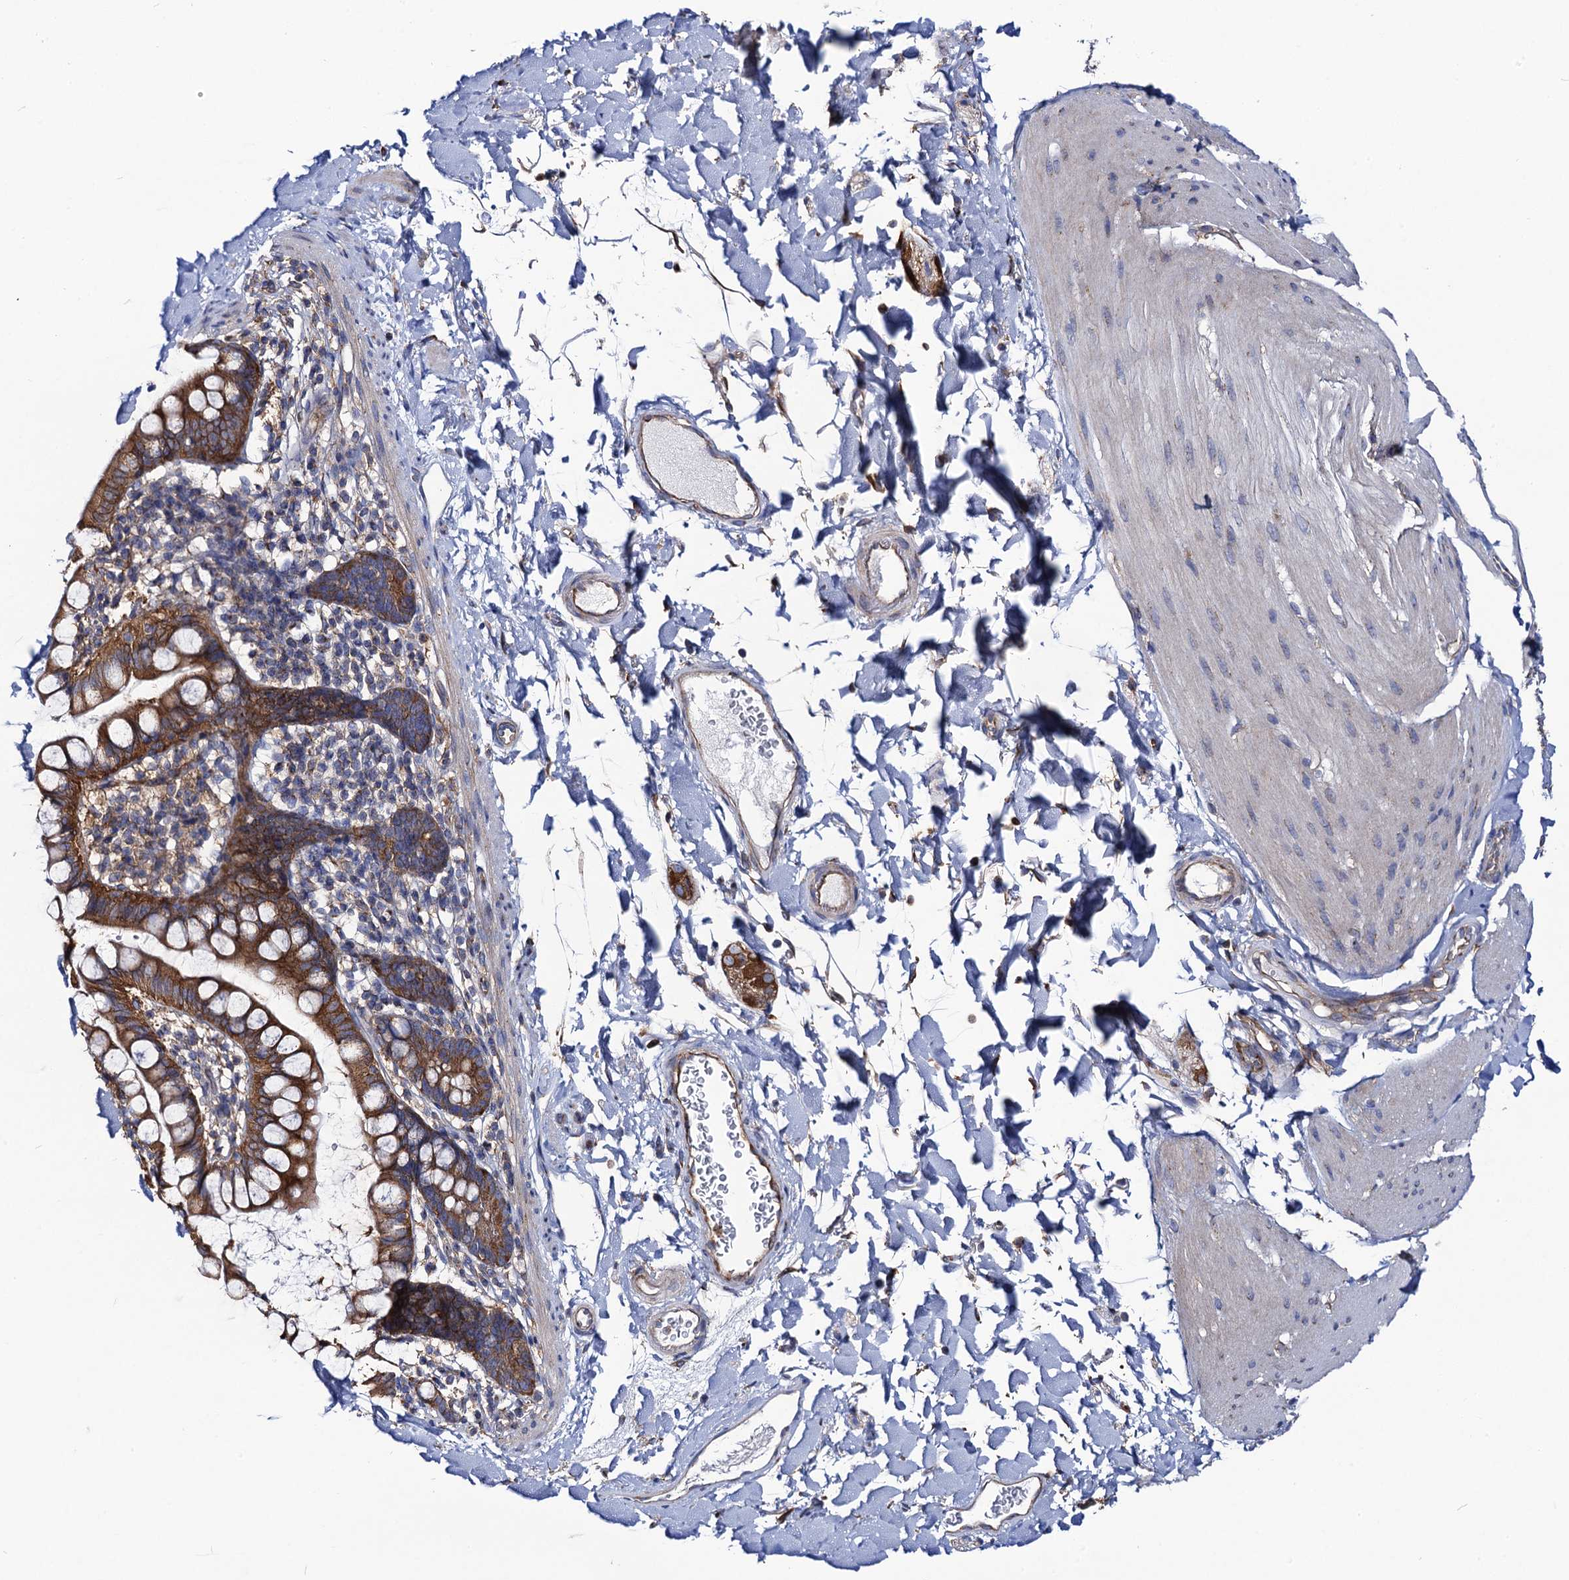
{"staining": {"intensity": "negative", "quantity": "none", "location": "none"}, "tissue": "smooth muscle", "cell_type": "Smooth muscle cells", "image_type": "normal", "snomed": [{"axis": "morphology", "description": "Normal tissue, NOS"}, {"axis": "topography", "description": "Smooth muscle"}, {"axis": "topography", "description": "Small intestine"}], "caption": "High magnification brightfield microscopy of unremarkable smooth muscle stained with DAB (brown) and counterstained with hematoxylin (blue): smooth muscle cells show no significant staining.", "gene": "DYDC1", "patient": {"sex": "female", "age": 84}}